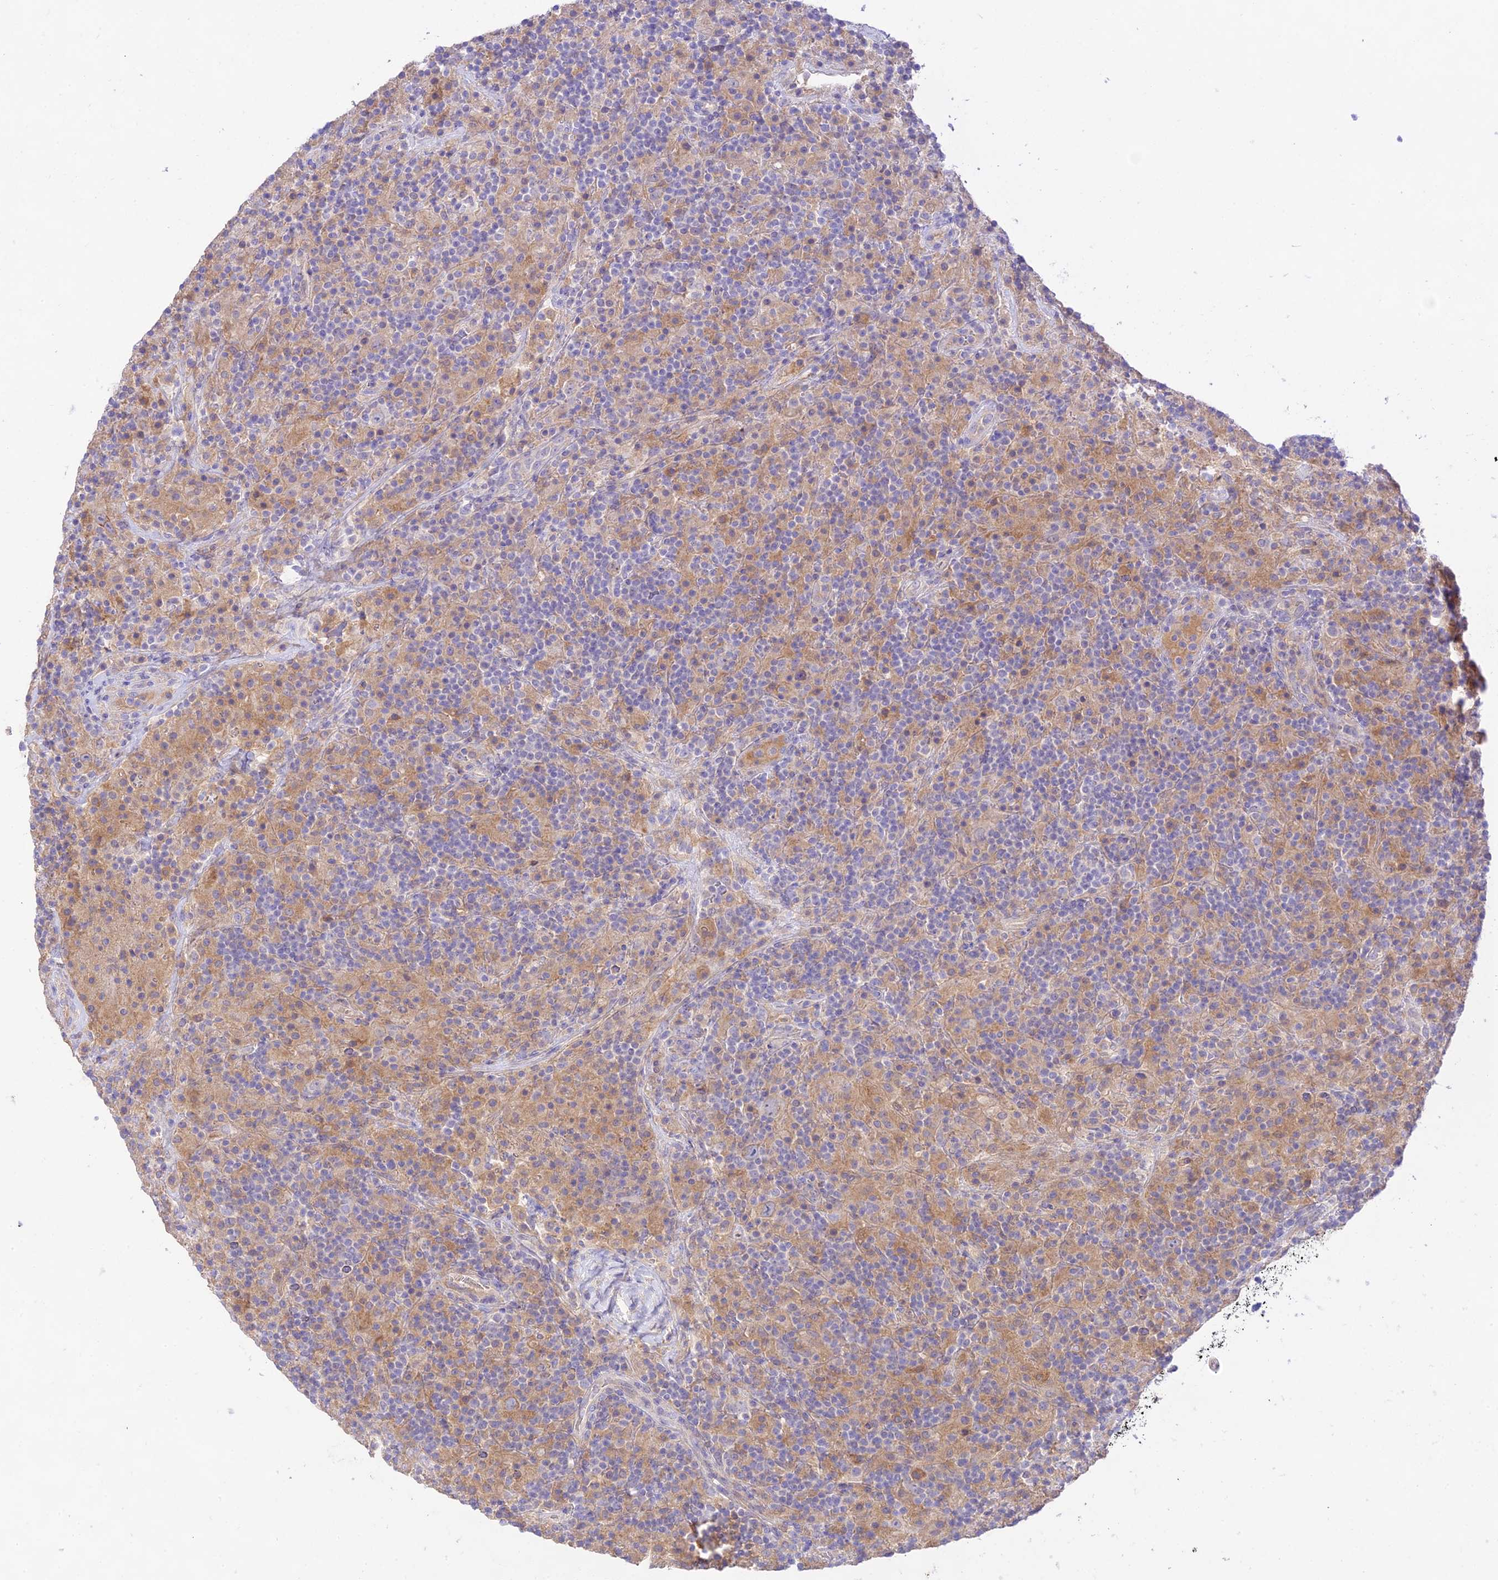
{"staining": {"intensity": "negative", "quantity": "none", "location": "none"}, "tissue": "lymphoma", "cell_type": "Tumor cells", "image_type": "cancer", "snomed": [{"axis": "morphology", "description": "Hodgkin's disease, NOS"}, {"axis": "topography", "description": "Lymph node"}], "caption": "Tumor cells show no significant staining in Hodgkin's disease.", "gene": "NLRP9", "patient": {"sex": "male", "age": 70}}